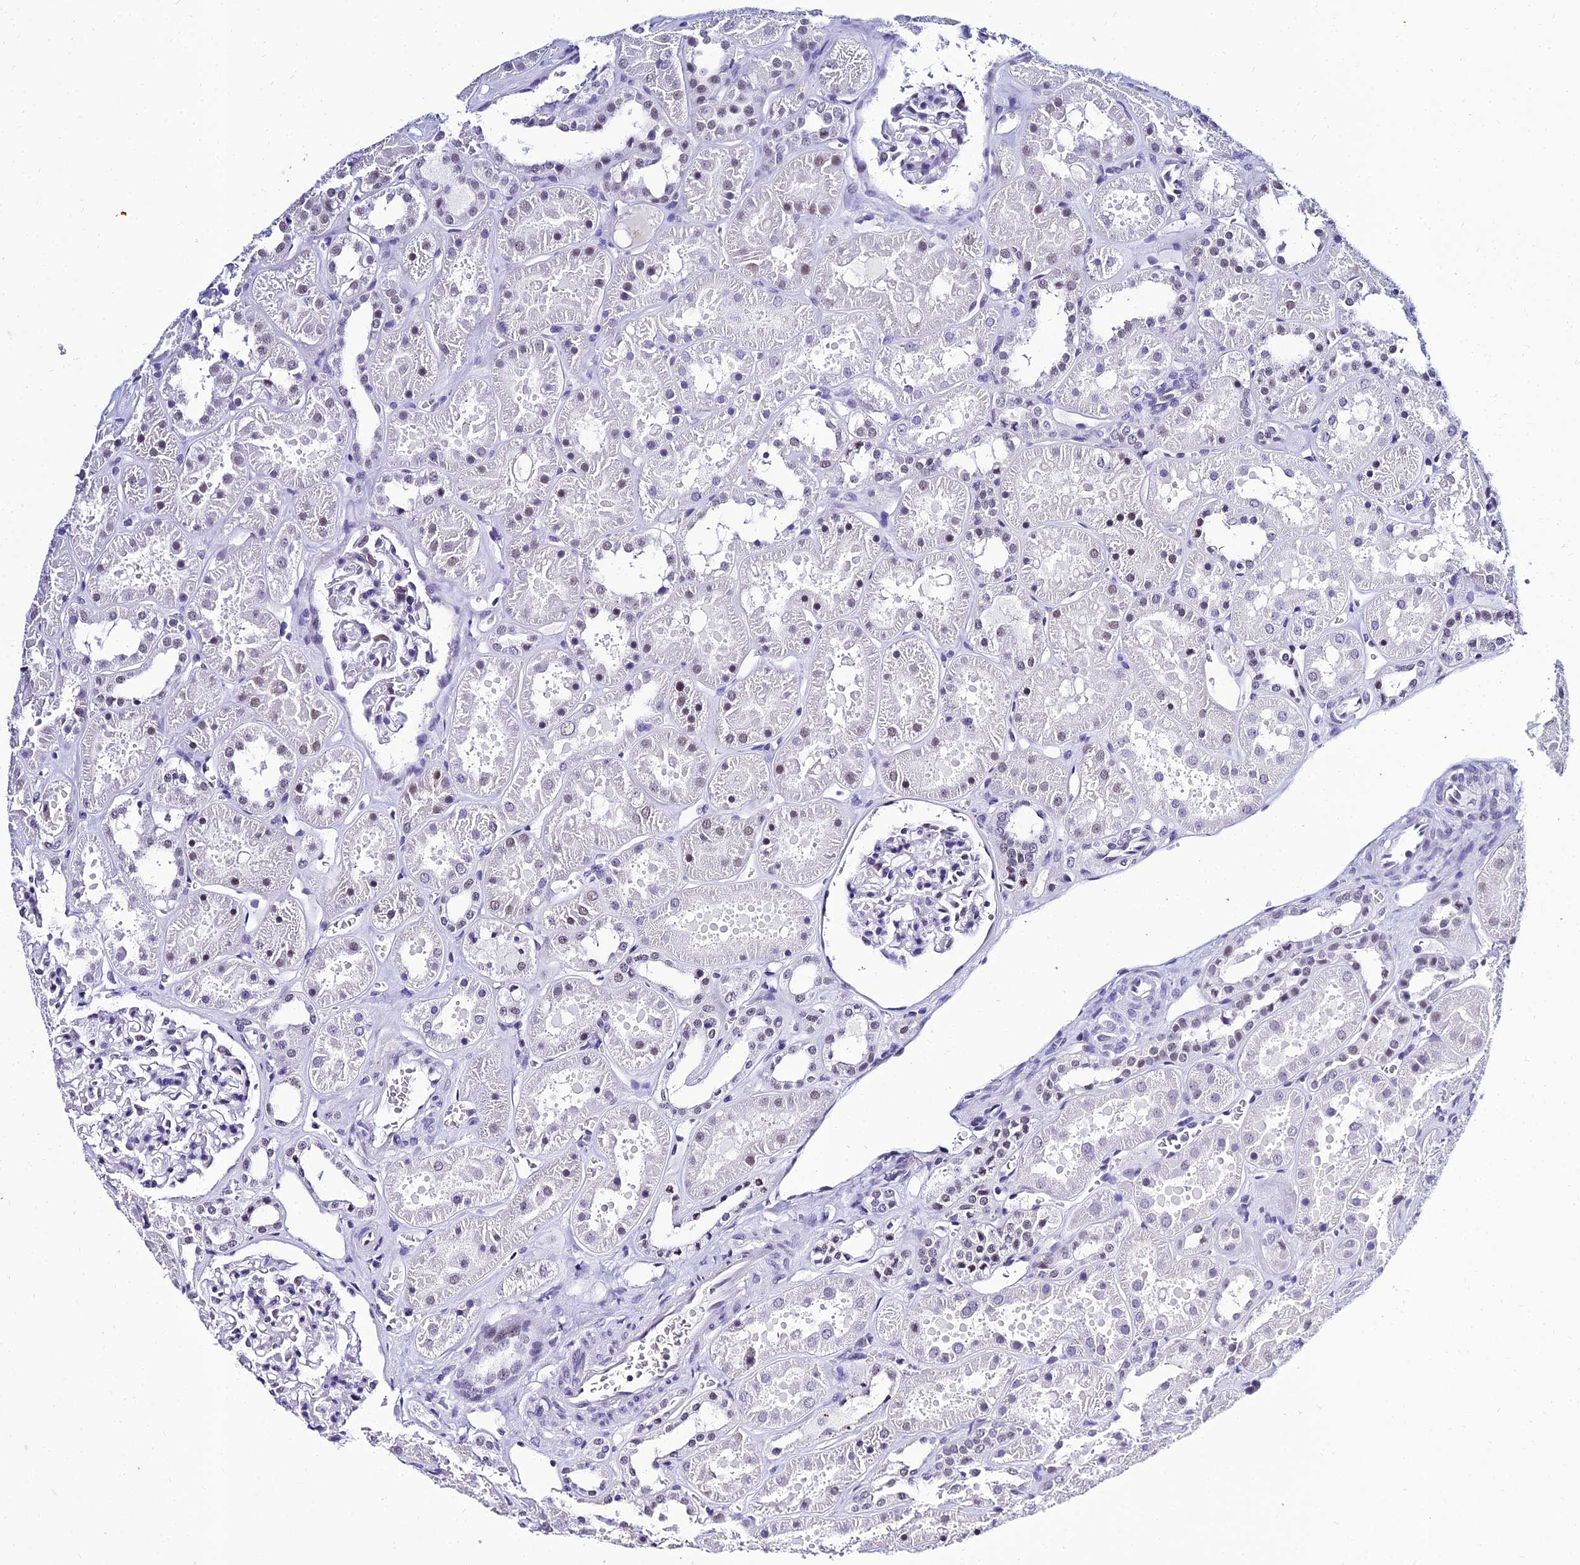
{"staining": {"intensity": "negative", "quantity": "none", "location": "none"}, "tissue": "kidney", "cell_type": "Cells in glomeruli", "image_type": "normal", "snomed": [{"axis": "morphology", "description": "Normal tissue, NOS"}, {"axis": "topography", "description": "Kidney"}], "caption": "IHC micrograph of unremarkable kidney: kidney stained with DAB (3,3'-diaminobenzidine) shows no significant protein expression in cells in glomeruli.", "gene": "PPP4R2", "patient": {"sex": "female", "age": 41}}